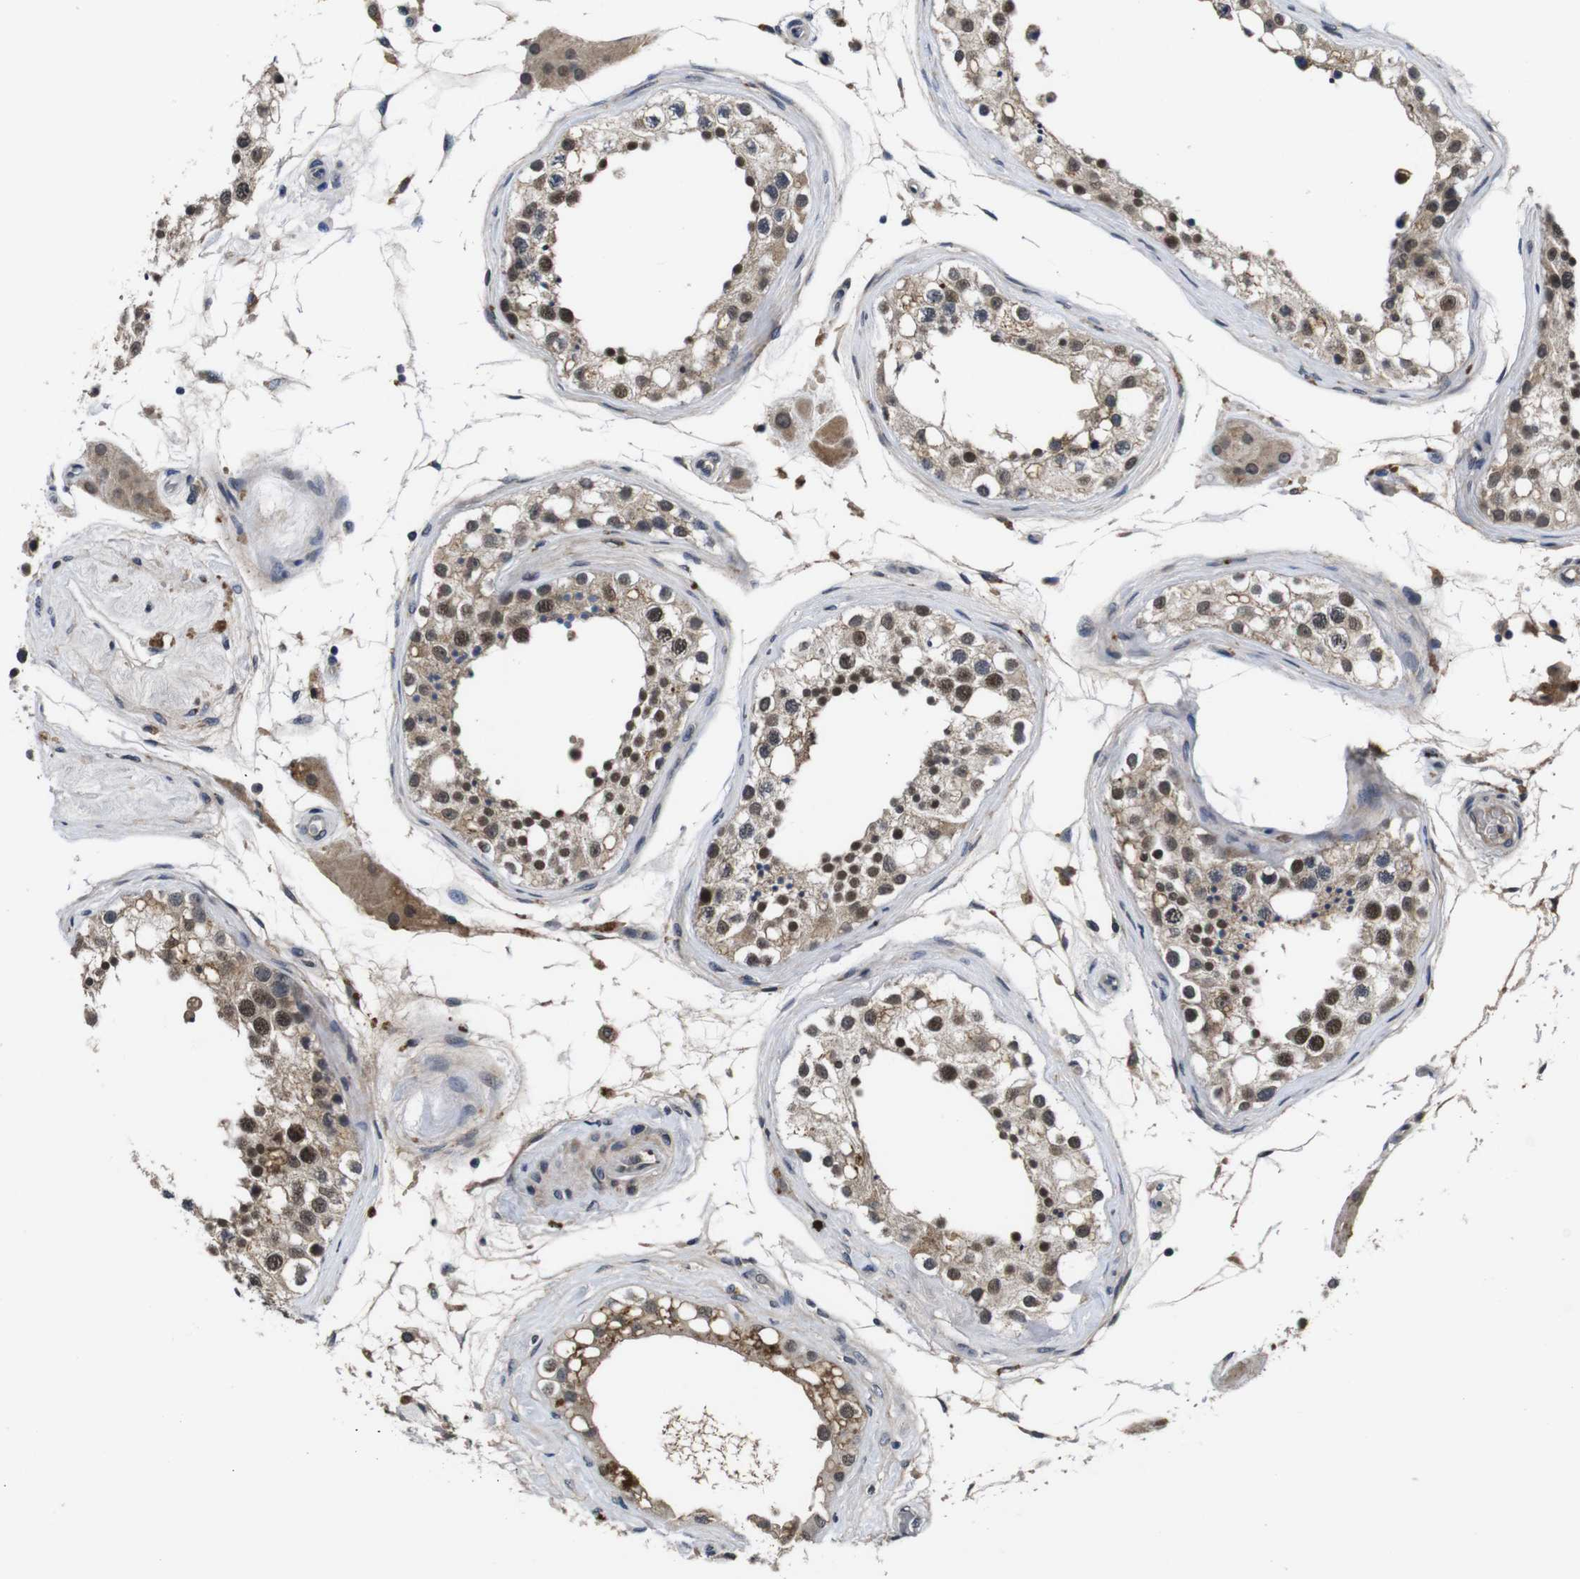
{"staining": {"intensity": "moderate", "quantity": ">75%", "location": "cytoplasmic/membranous,nuclear"}, "tissue": "testis", "cell_type": "Cells in seminiferous ducts", "image_type": "normal", "snomed": [{"axis": "morphology", "description": "Normal tissue, NOS"}, {"axis": "topography", "description": "Testis"}], "caption": "Cells in seminiferous ducts exhibit medium levels of moderate cytoplasmic/membranous,nuclear staining in approximately >75% of cells in benign human testis.", "gene": "ZBTB46", "patient": {"sex": "male", "age": 68}}